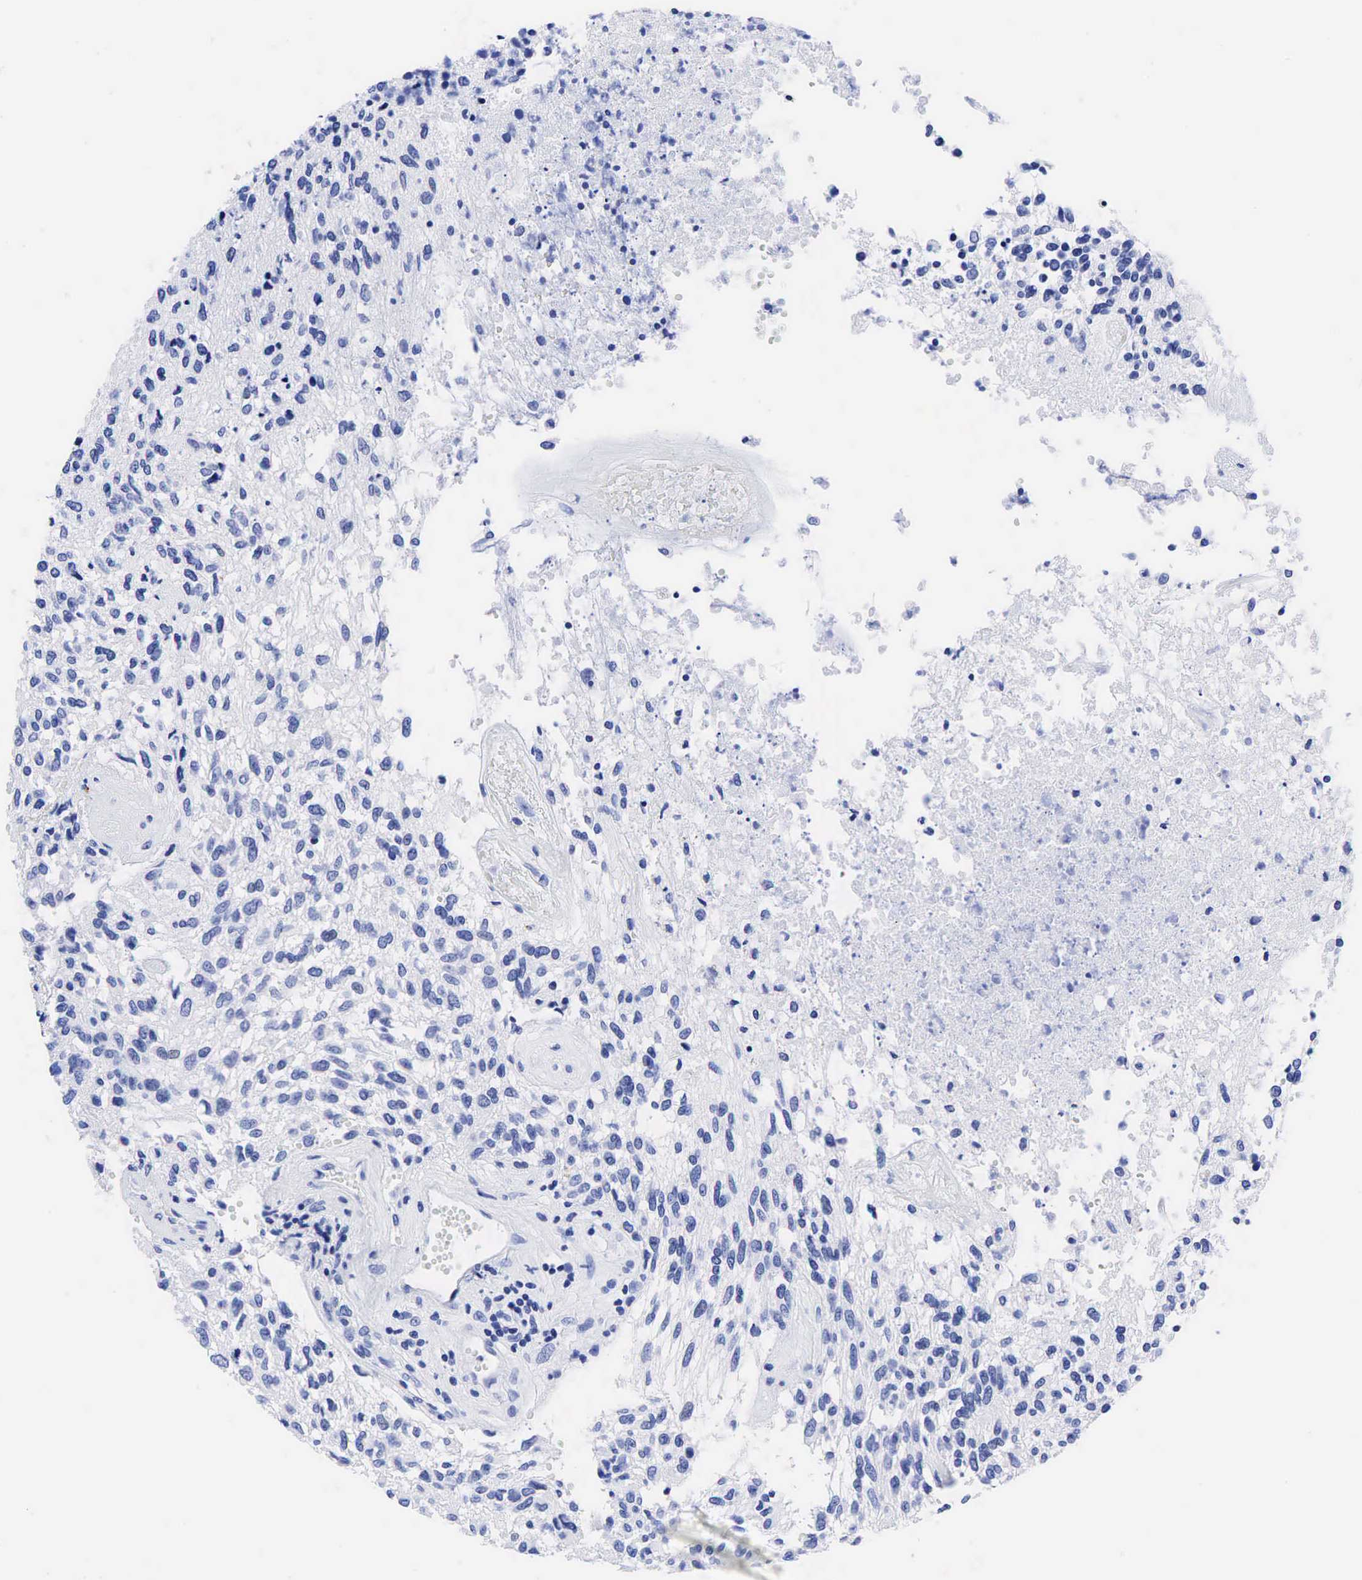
{"staining": {"intensity": "negative", "quantity": "none", "location": "none"}, "tissue": "glioma", "cell_type": "Tumor cells", "image_type": "cancer", "snomed": [{"axis": "morphology", "description": "Glioma, malignant, High grade"}, {"axis": "topography", "description": "Brain"}], "caption": "Malignant high-grade glioma stained for a protein using immunohistochemistry demonstrates no staining tumor cells.", "gene": "CHGA", "patient": {"sex": "male", "age": 77}}